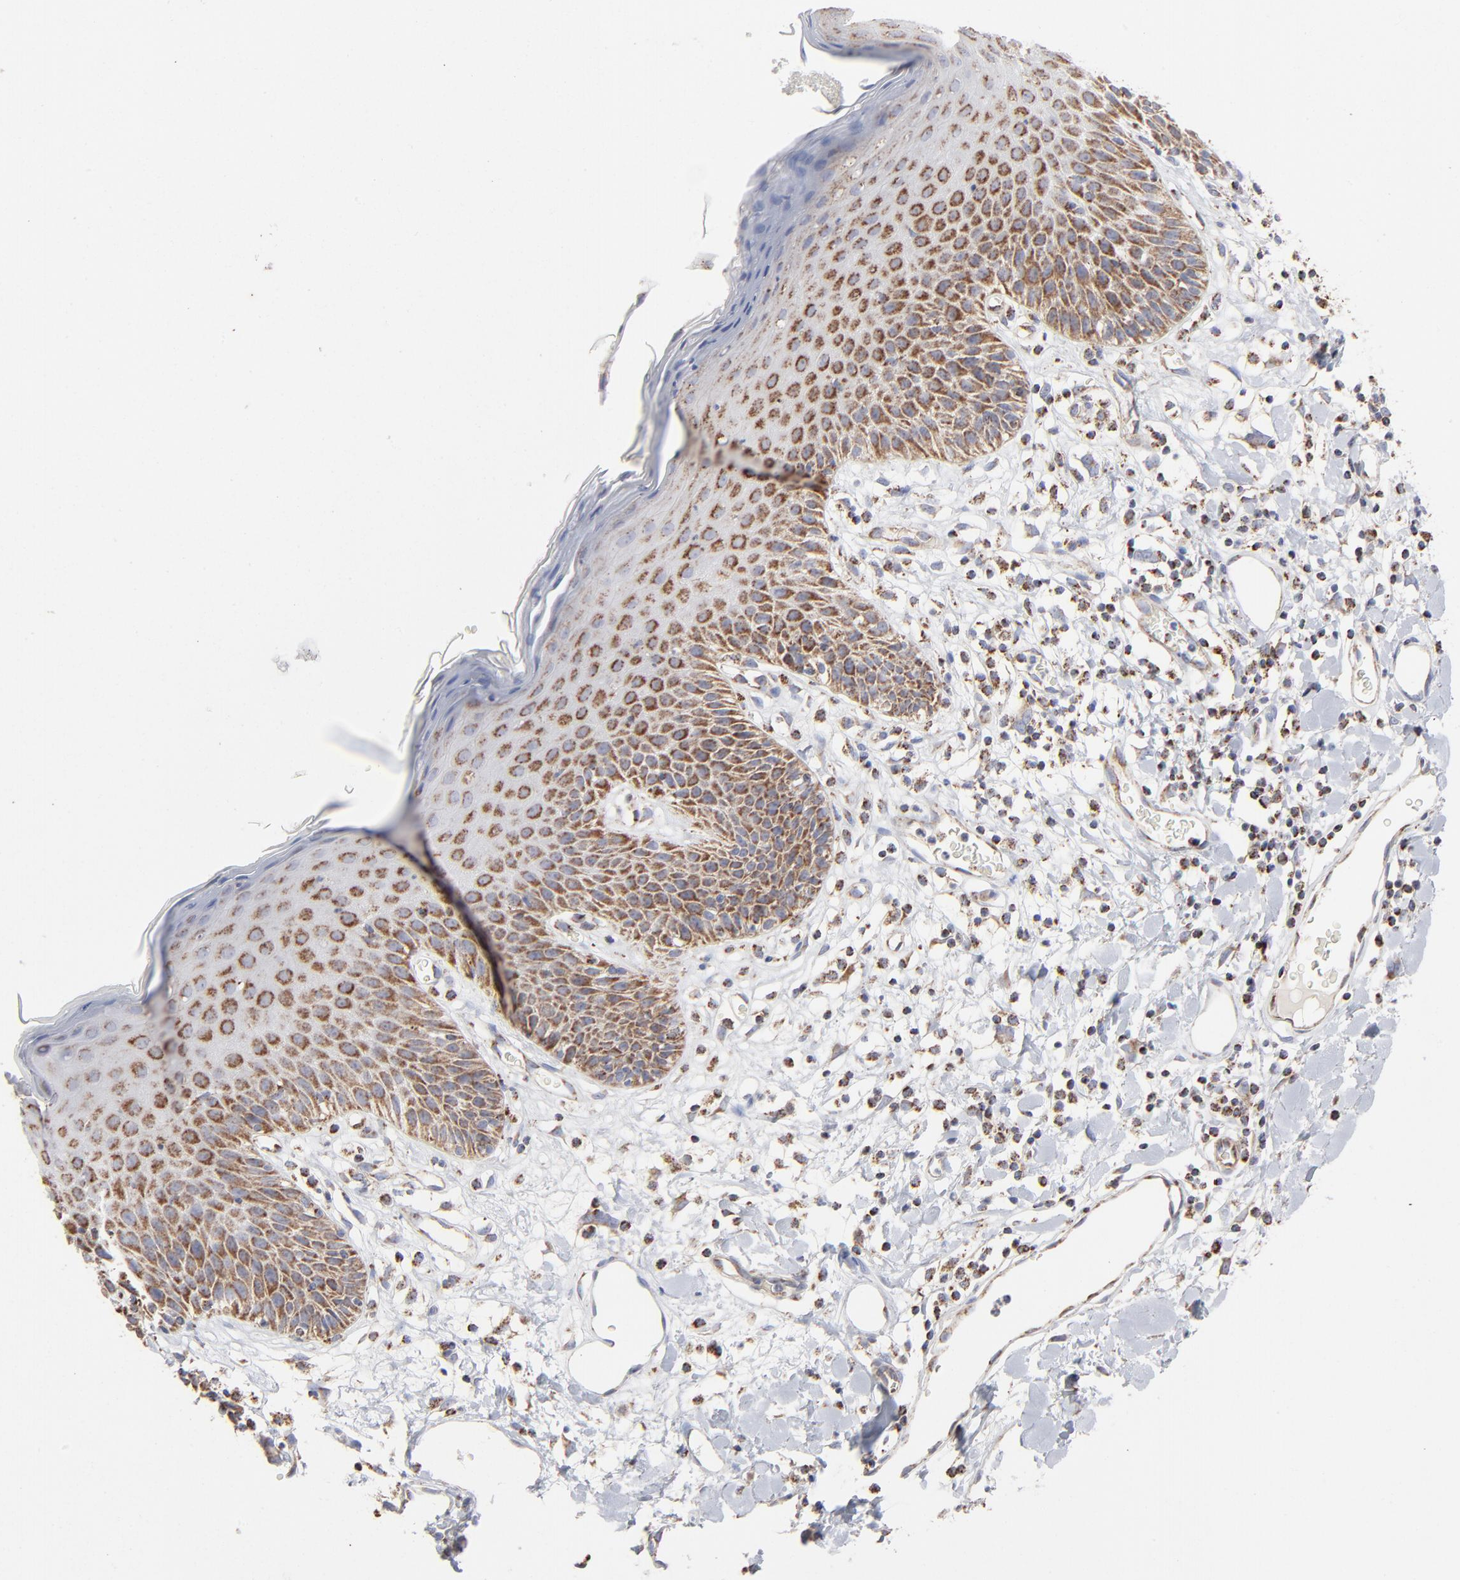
{"staining": {"intensity": "strong", "quantity": ">75%", "location": "cytoplasmic/membranous"}, "tissue": "skin", "cell_type": "Epidermal cells", "image_type": "normal", "snomed": [{"axis": "morphology", "description": "Normal tissue, NOS"}, {"axis": "topography", "description": "Vulva"}, {"axis": "topography", "description": "Peripheral nerve tissue"}], "caption": "Protein staining of benign skin demonstrates strong cytoplasmic/membranous expression in about >75% of epidermal cells.", "gene": "ASB3", "patient": {"sex": "female", "age": 68}}